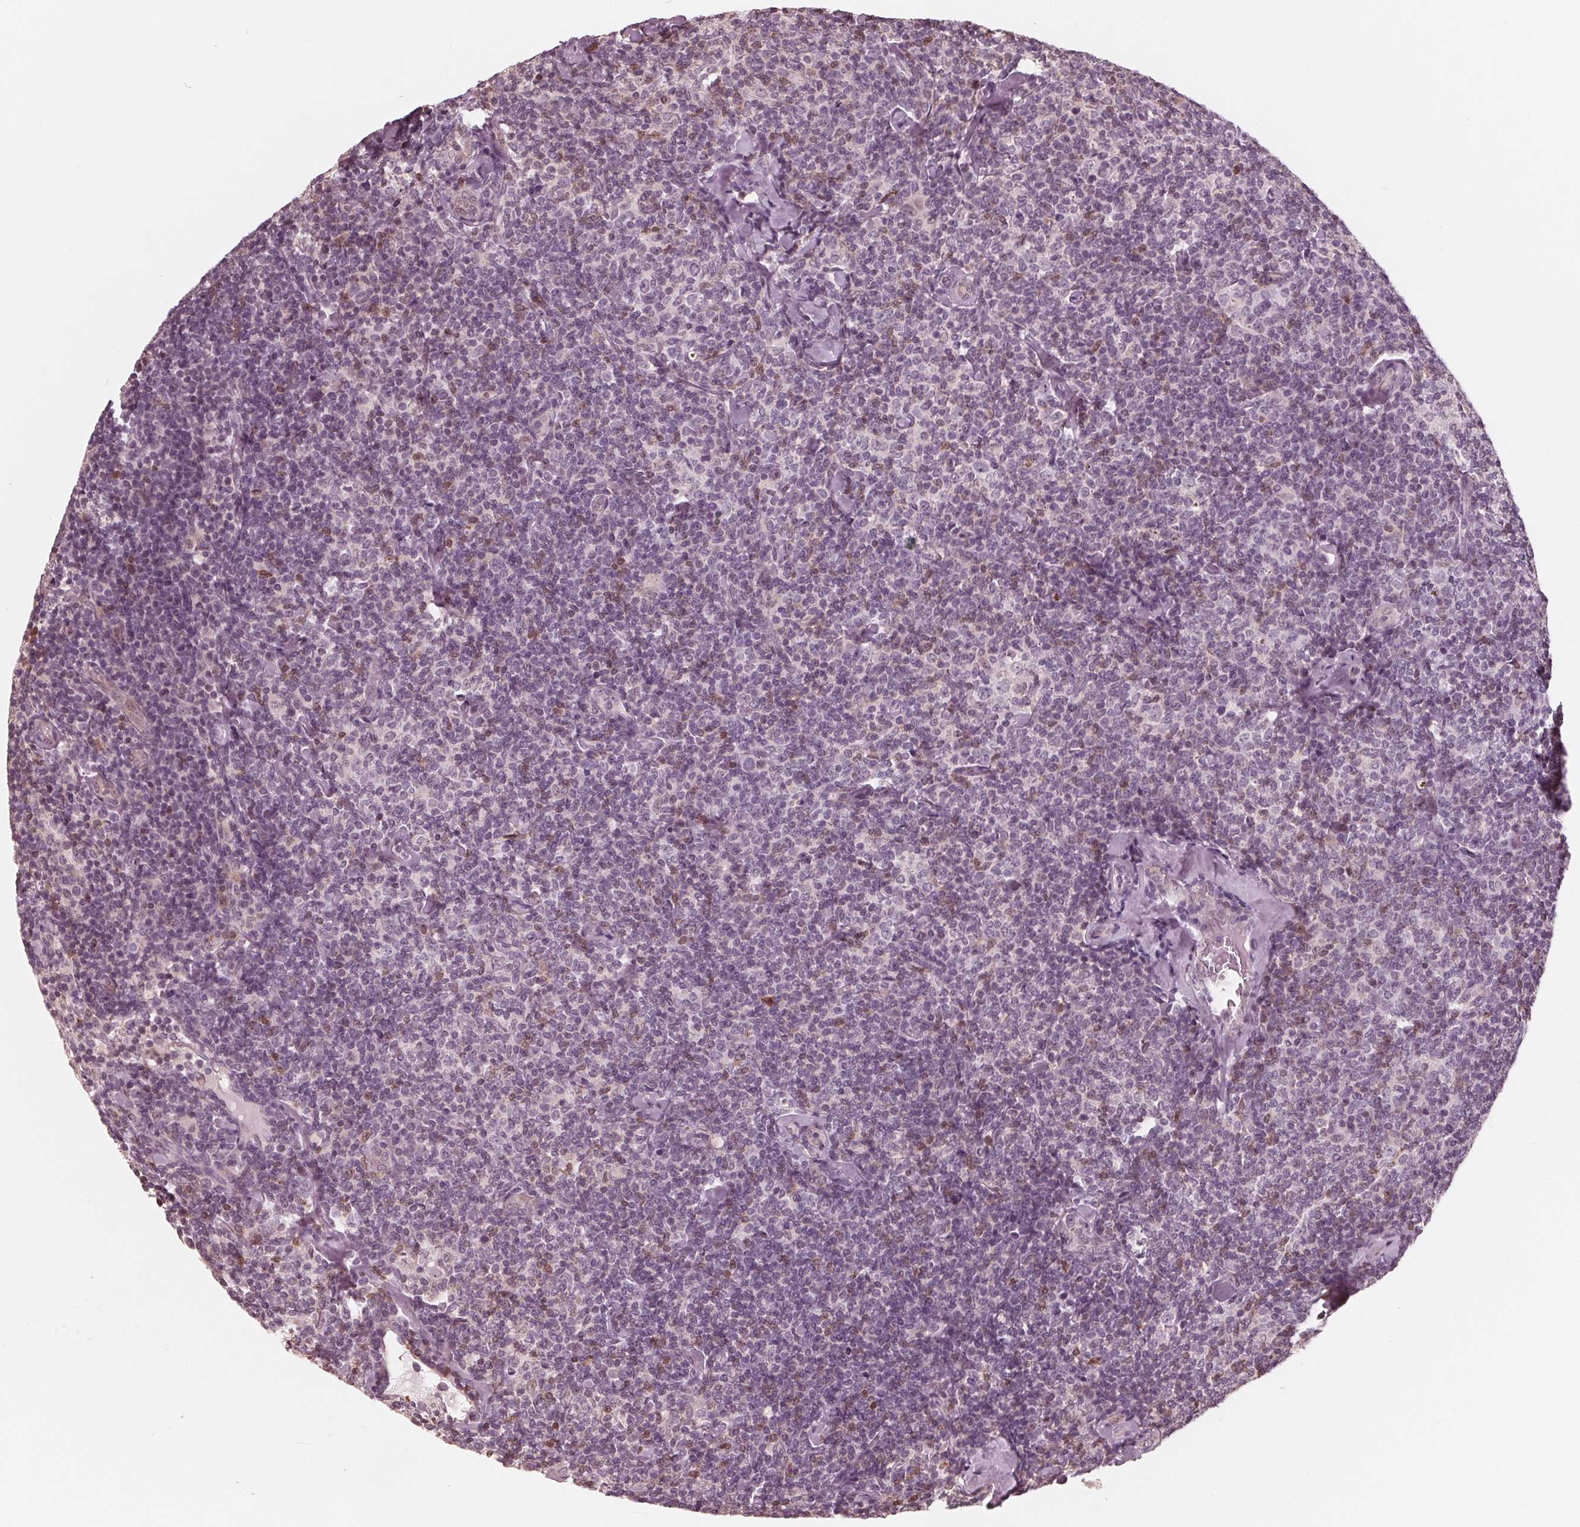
{"staining": {"intensity": "moderate", "quantity": "<25%", "location": "nuclear"}, "tissue": "lymphoma", "cell_type": "Tumor cells", "image_type": "cancer", "snomed": [{"axis": "morphology", "description": "Malignant lymphoma, non-Hodgkin's type, Low grade"}, {"axis": "topography", "description": "Lymph node"}], "caption": "Human lymphoma stained with a protein marker shows moderate staining in tumor cells.", "gene": "ING3", "patient": {"sex": "female", "age": 56}}